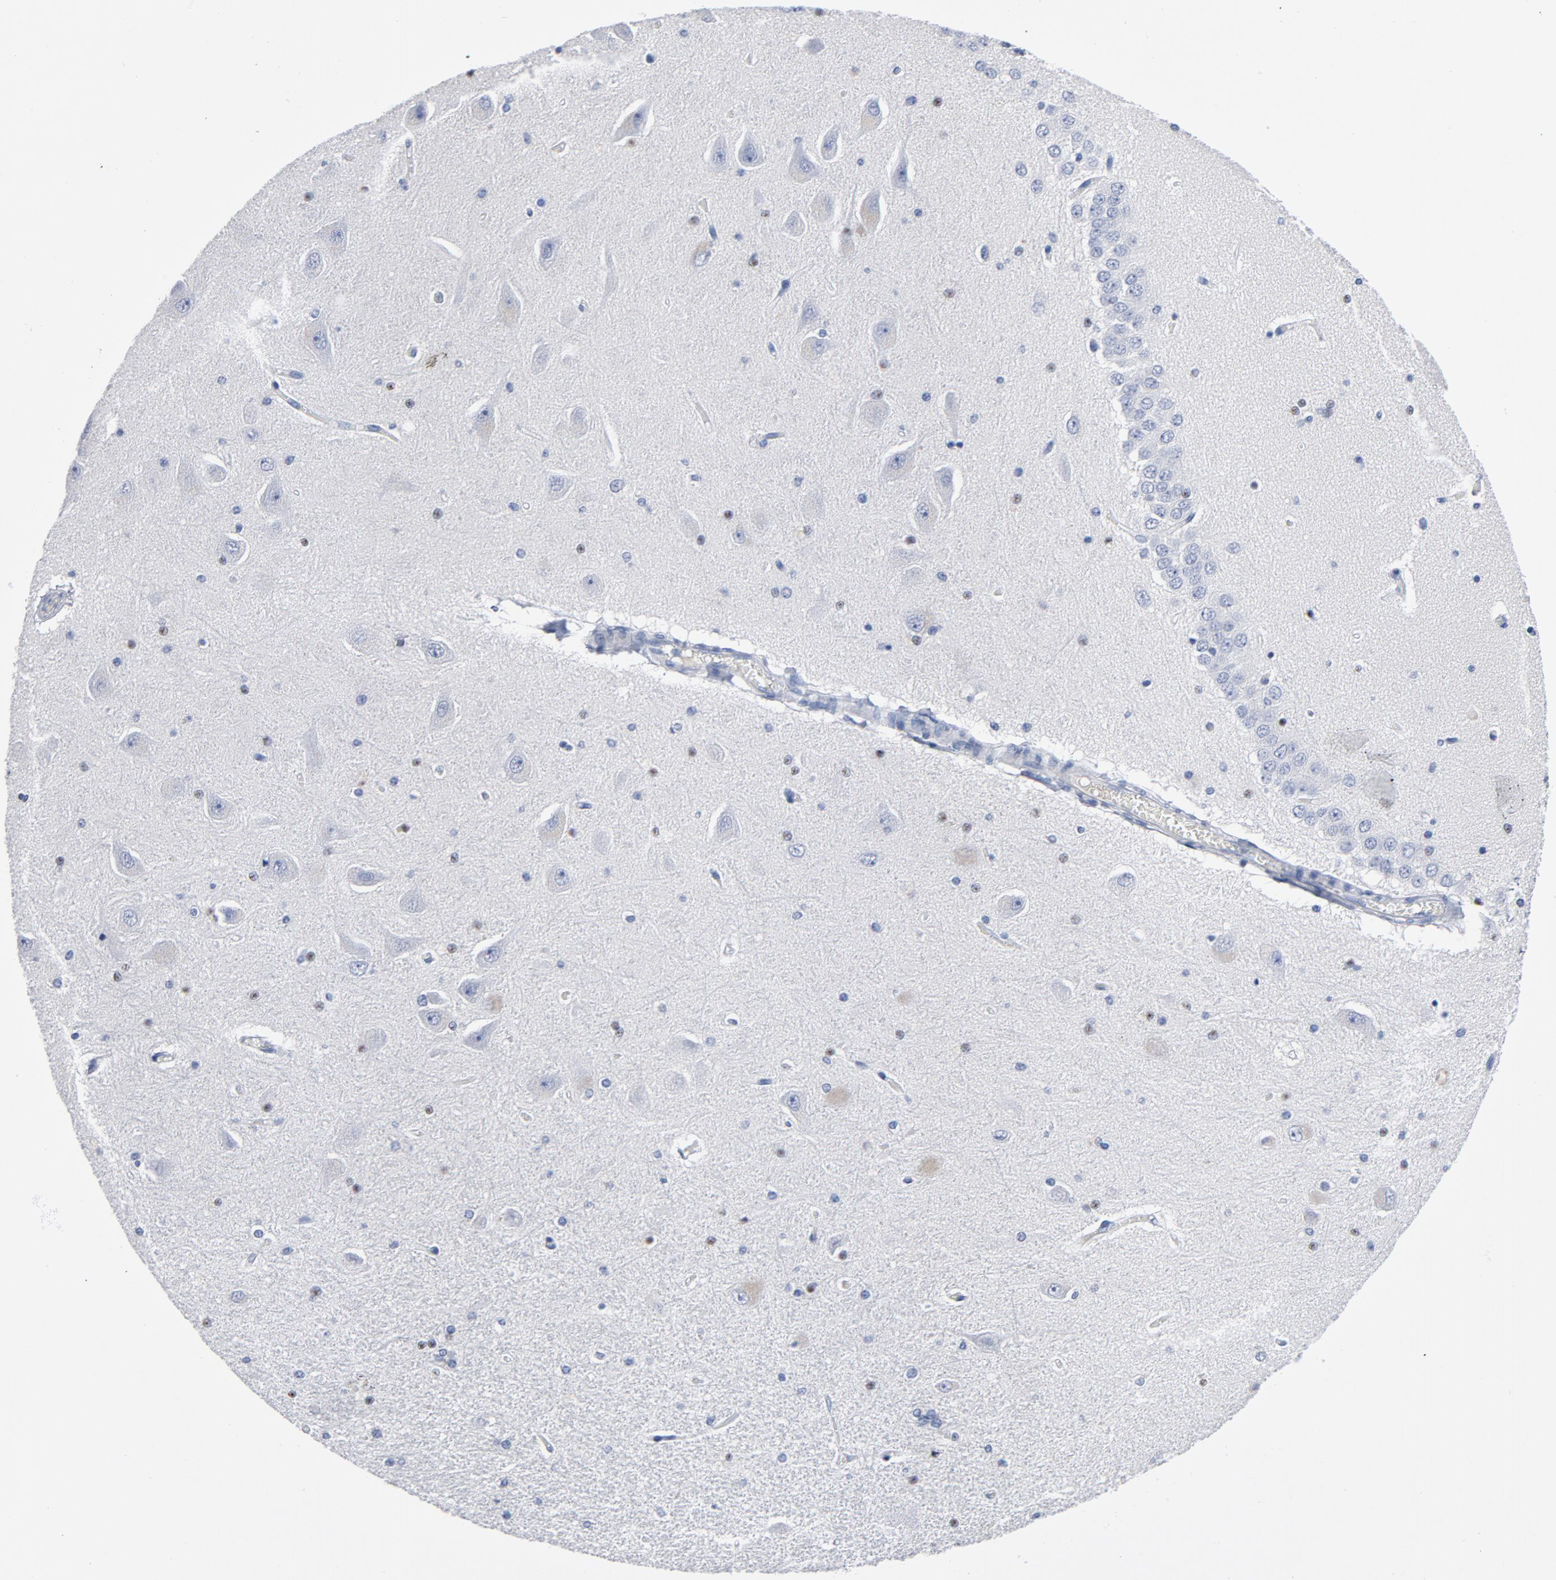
{"staining": {"intensity": "negative", "quantity": "none", "location": "none"}, "tissue": "hippocampus", "cell_type": "Glial cells", "image_type": "normal", "snomed": [{"axis": "morphology", "description": "Normal tissue, NOS"}, {"axis": "topography", "description": "Hippocampus"}], "caption": "Glial cells are negative for protein expression in unremarkable human hippocampus. (Stains: DAB immunohistochemistry (IHC) with hematoxylin counter stain, Microscopy: brightfield microscopy at high magnification).", "gene": "CDC20", "patient": {"sex": "female", "age": 54}}